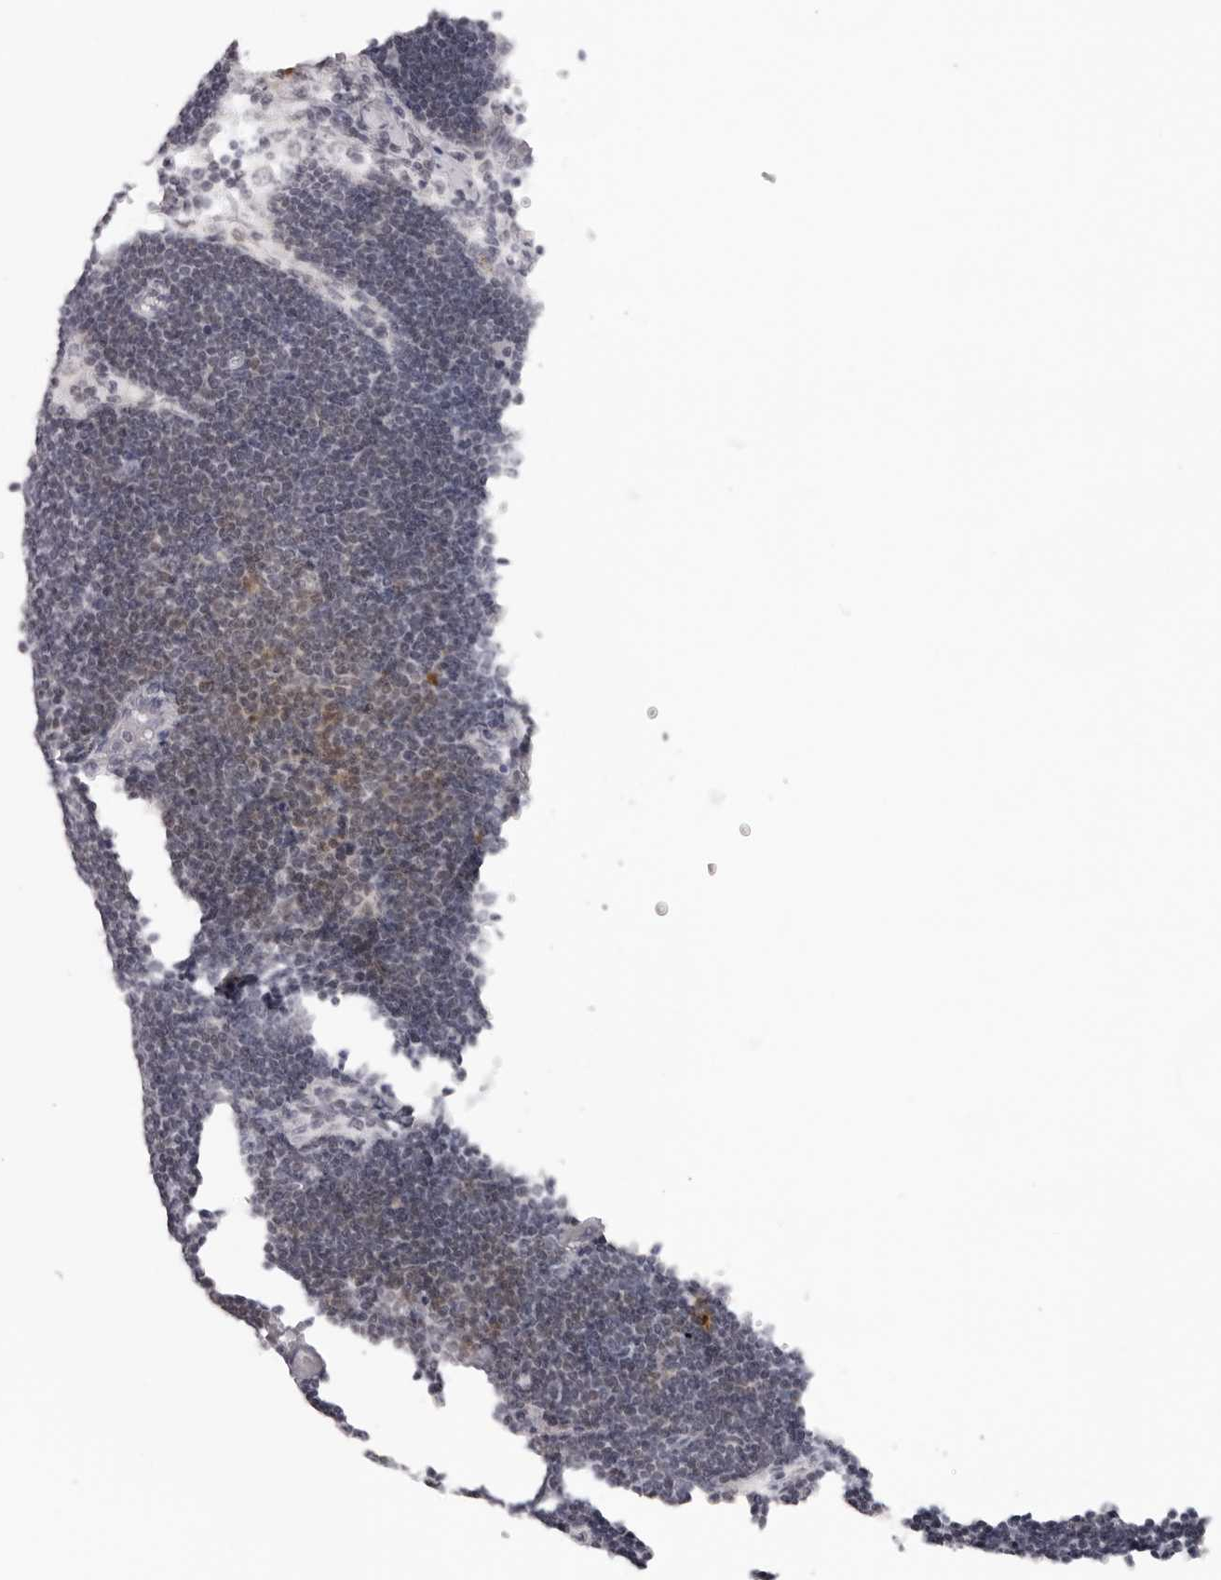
{"staining": {"intensity": "negative", "quantity": "none", "location": "none"}, "tissue": "lymph node", "cell_type": "Germinal center cells", "image_type": "normal", "snomed": [{"axis": "morphology", "description": "Normal tissue, NOS"}, {"axis": "topography", "description": "Lymph node"}], "caption": "IHC of unremarkable lymph node displays no positivity in germinal center cells.", "gene": "KLK12", "patient": {"sex": "male", "age": 63}}